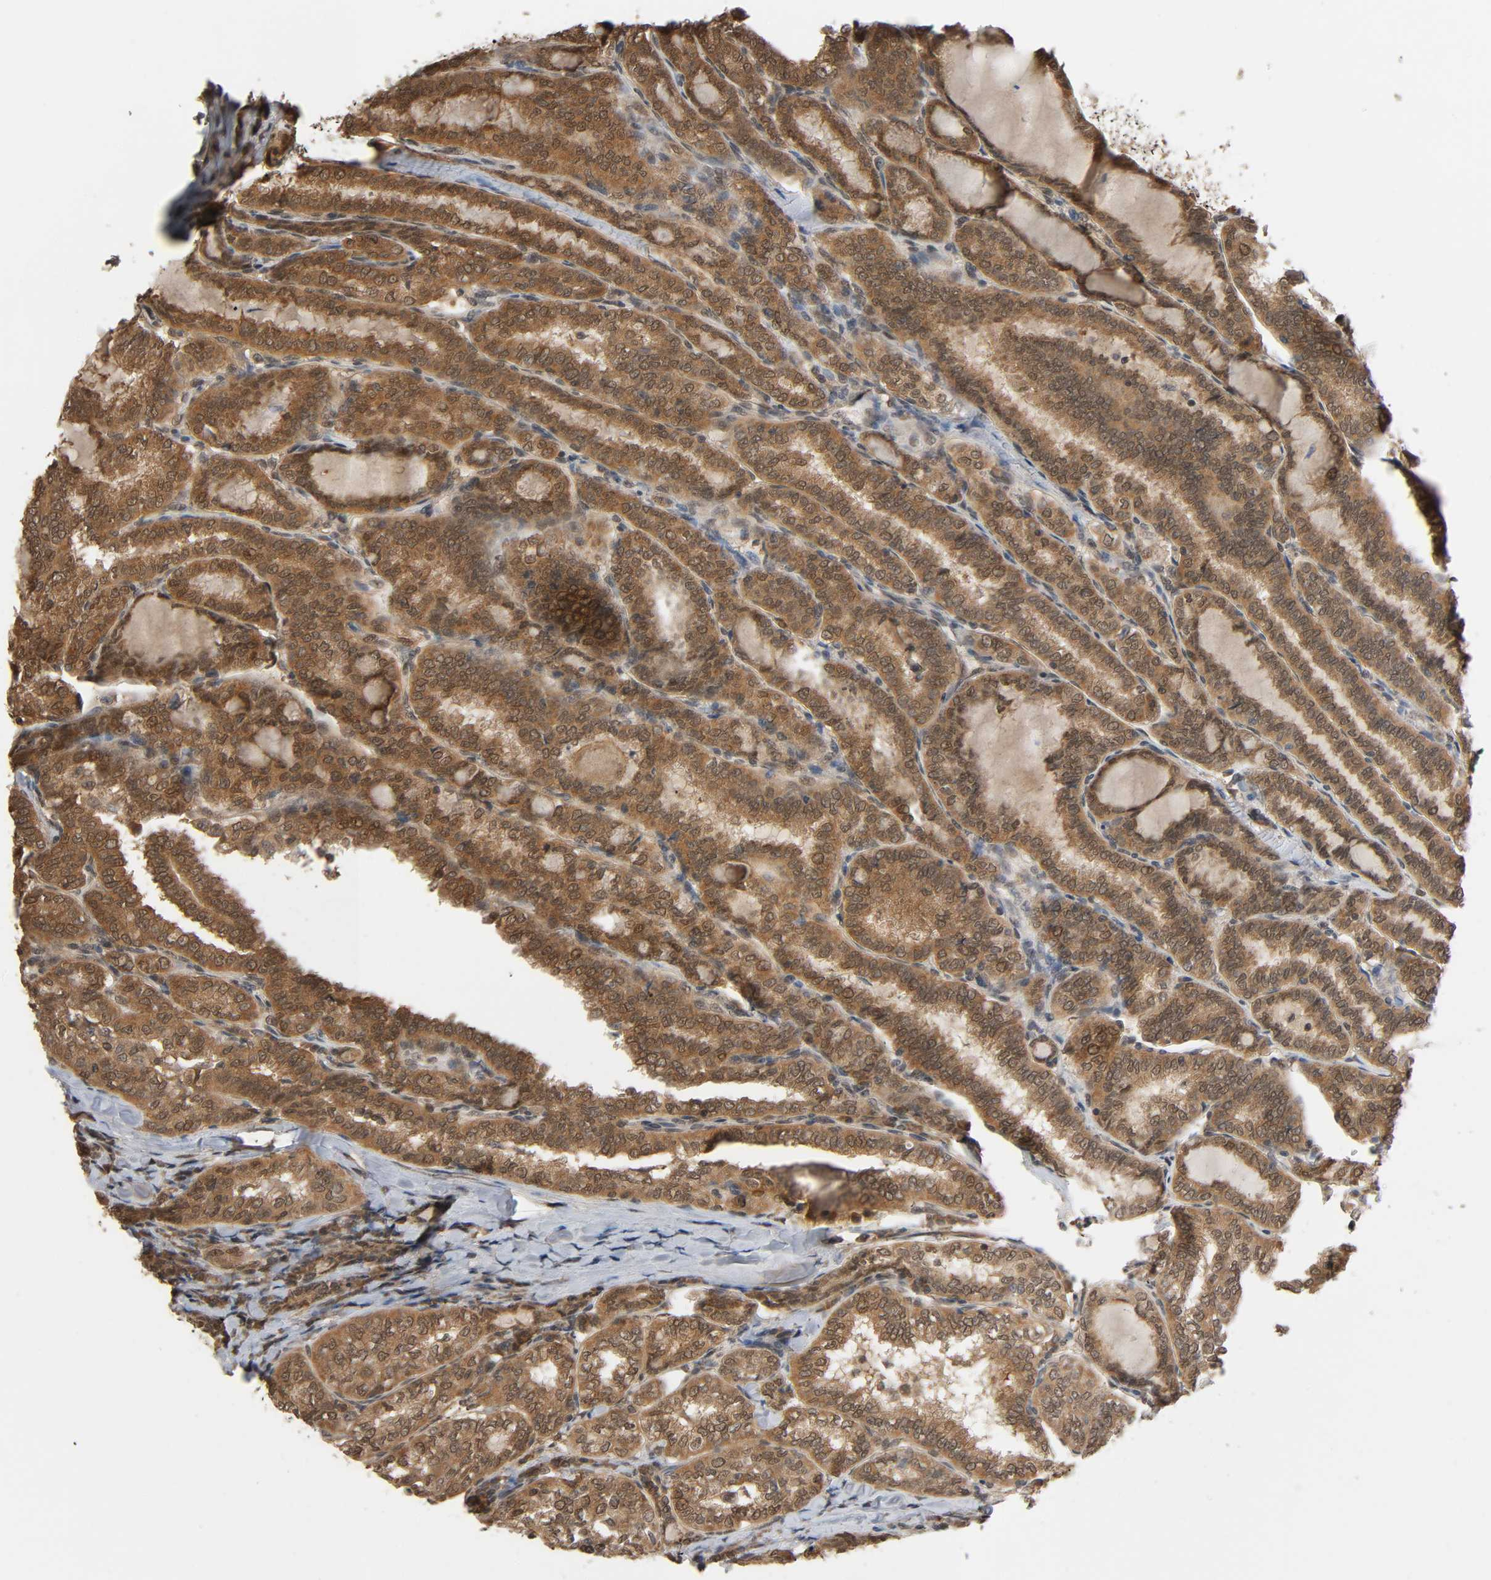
{"staining": {"intensity": "moderate", "quantity": ">75%", "location": "cytoplasmic/membranous,nuclear"}, "tissue": "thyroid cancer", "cell_type": "Tumor cells", "image_type": "cancer", "snomed": [{"axis": "morphology", "description": "Papillary adenocarcinoma, NOS"}, {"axis": "topography", "description": "Thyroid gland"}], "caption": "Thyroid cancer stained with immunohistochemistry (IHC) displays moderate cytoplasmic/membranous and nuclear positivity in approximately >75% of tumor cells.", "gene": "NEDD8", "patient": {"sex": "female", "age": 30}}